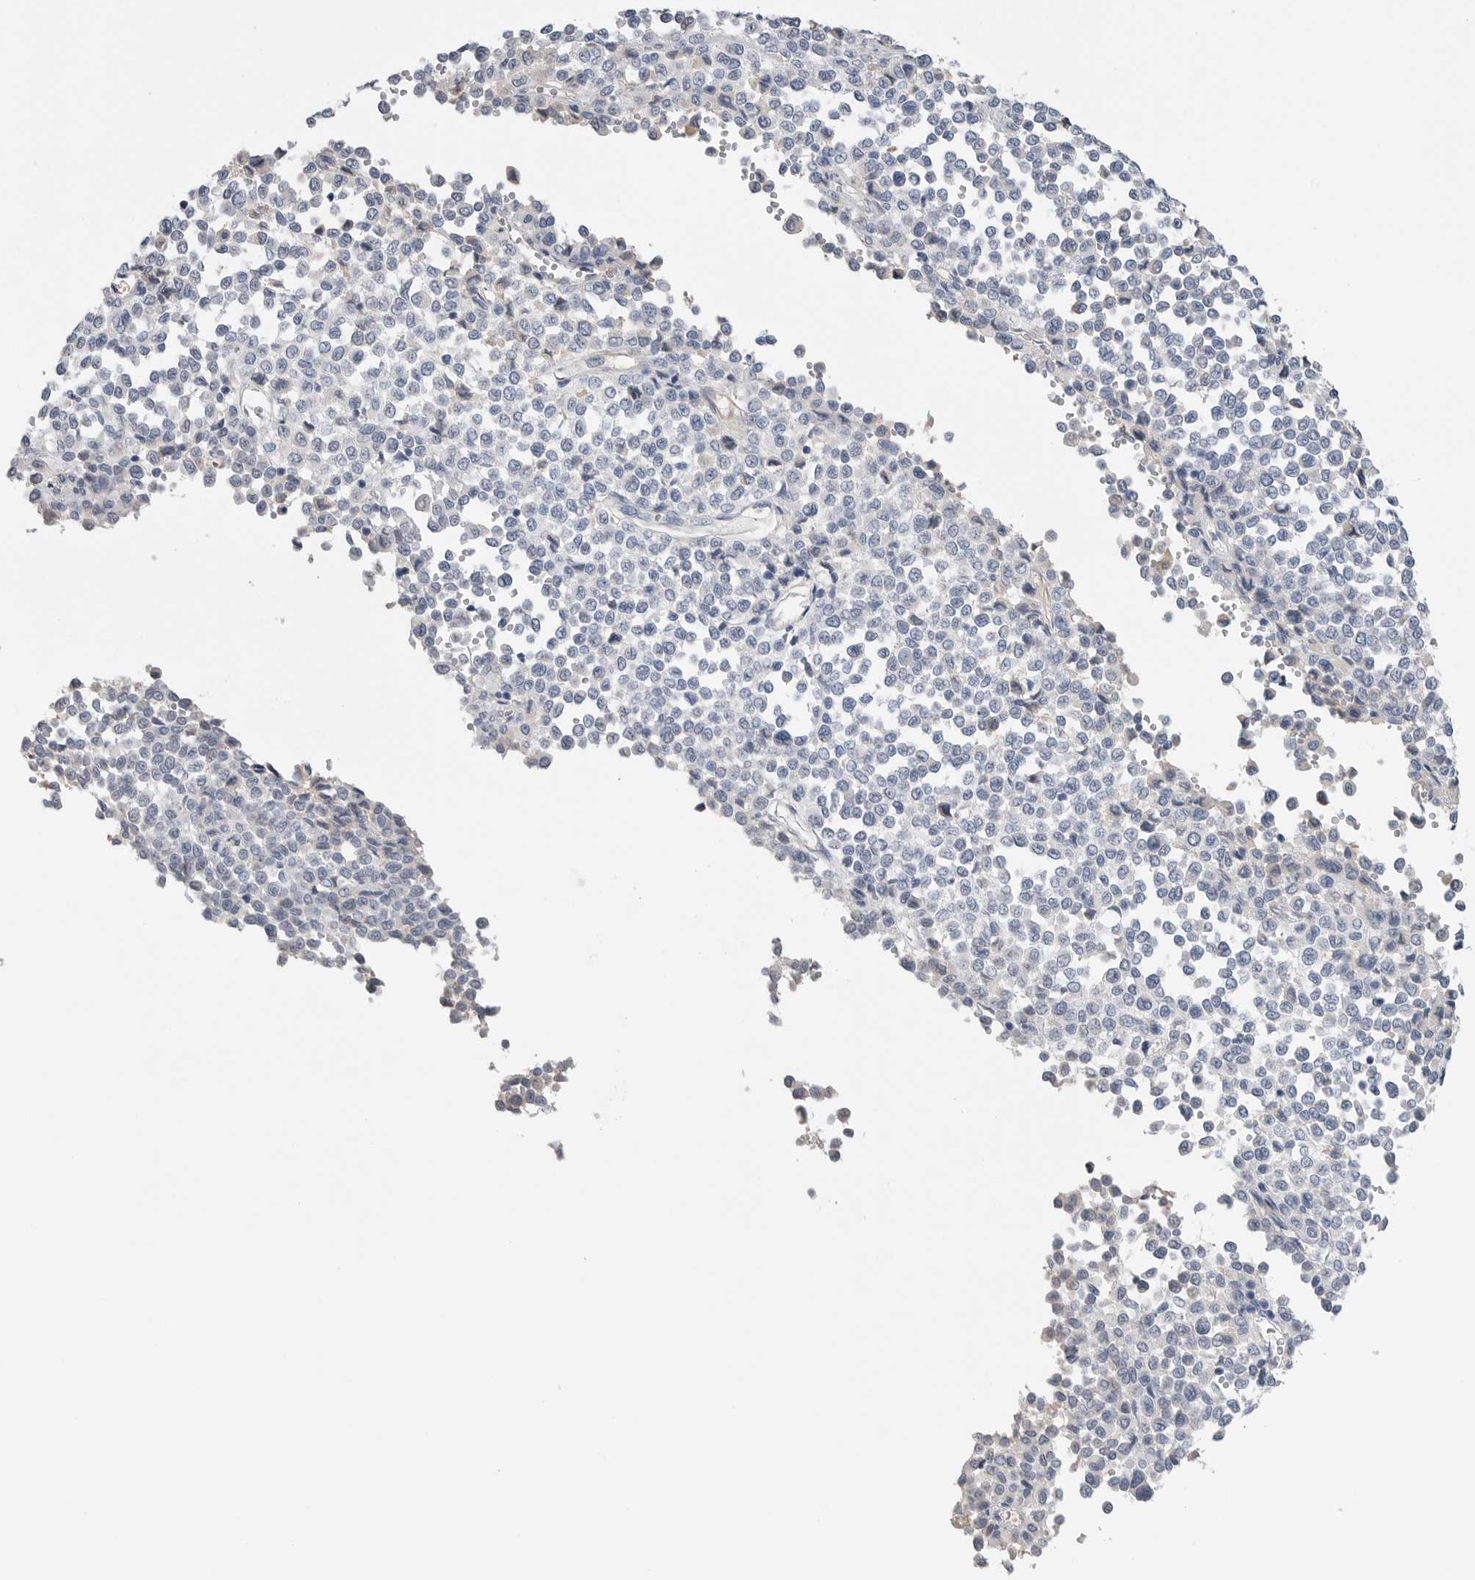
{"staining": {"intensity": "negative", "quantity": "none", "location": "none"}, "tissue": "melanoma", "cell_type": "Tumor cells", "image_type": "cancer", "snomed": [{"axis": "morphology", "description": "Malignant melanoma, Metastatic site"}, {"axis": "topography", "description": "Pancreas"}], "caption": "Immunohistochemistry of human melanoma shows no staining in tumor cells. Nuclei are stained in blue.", "gene": "FABP6", "patient": {"sex": "female", "age": 30}}